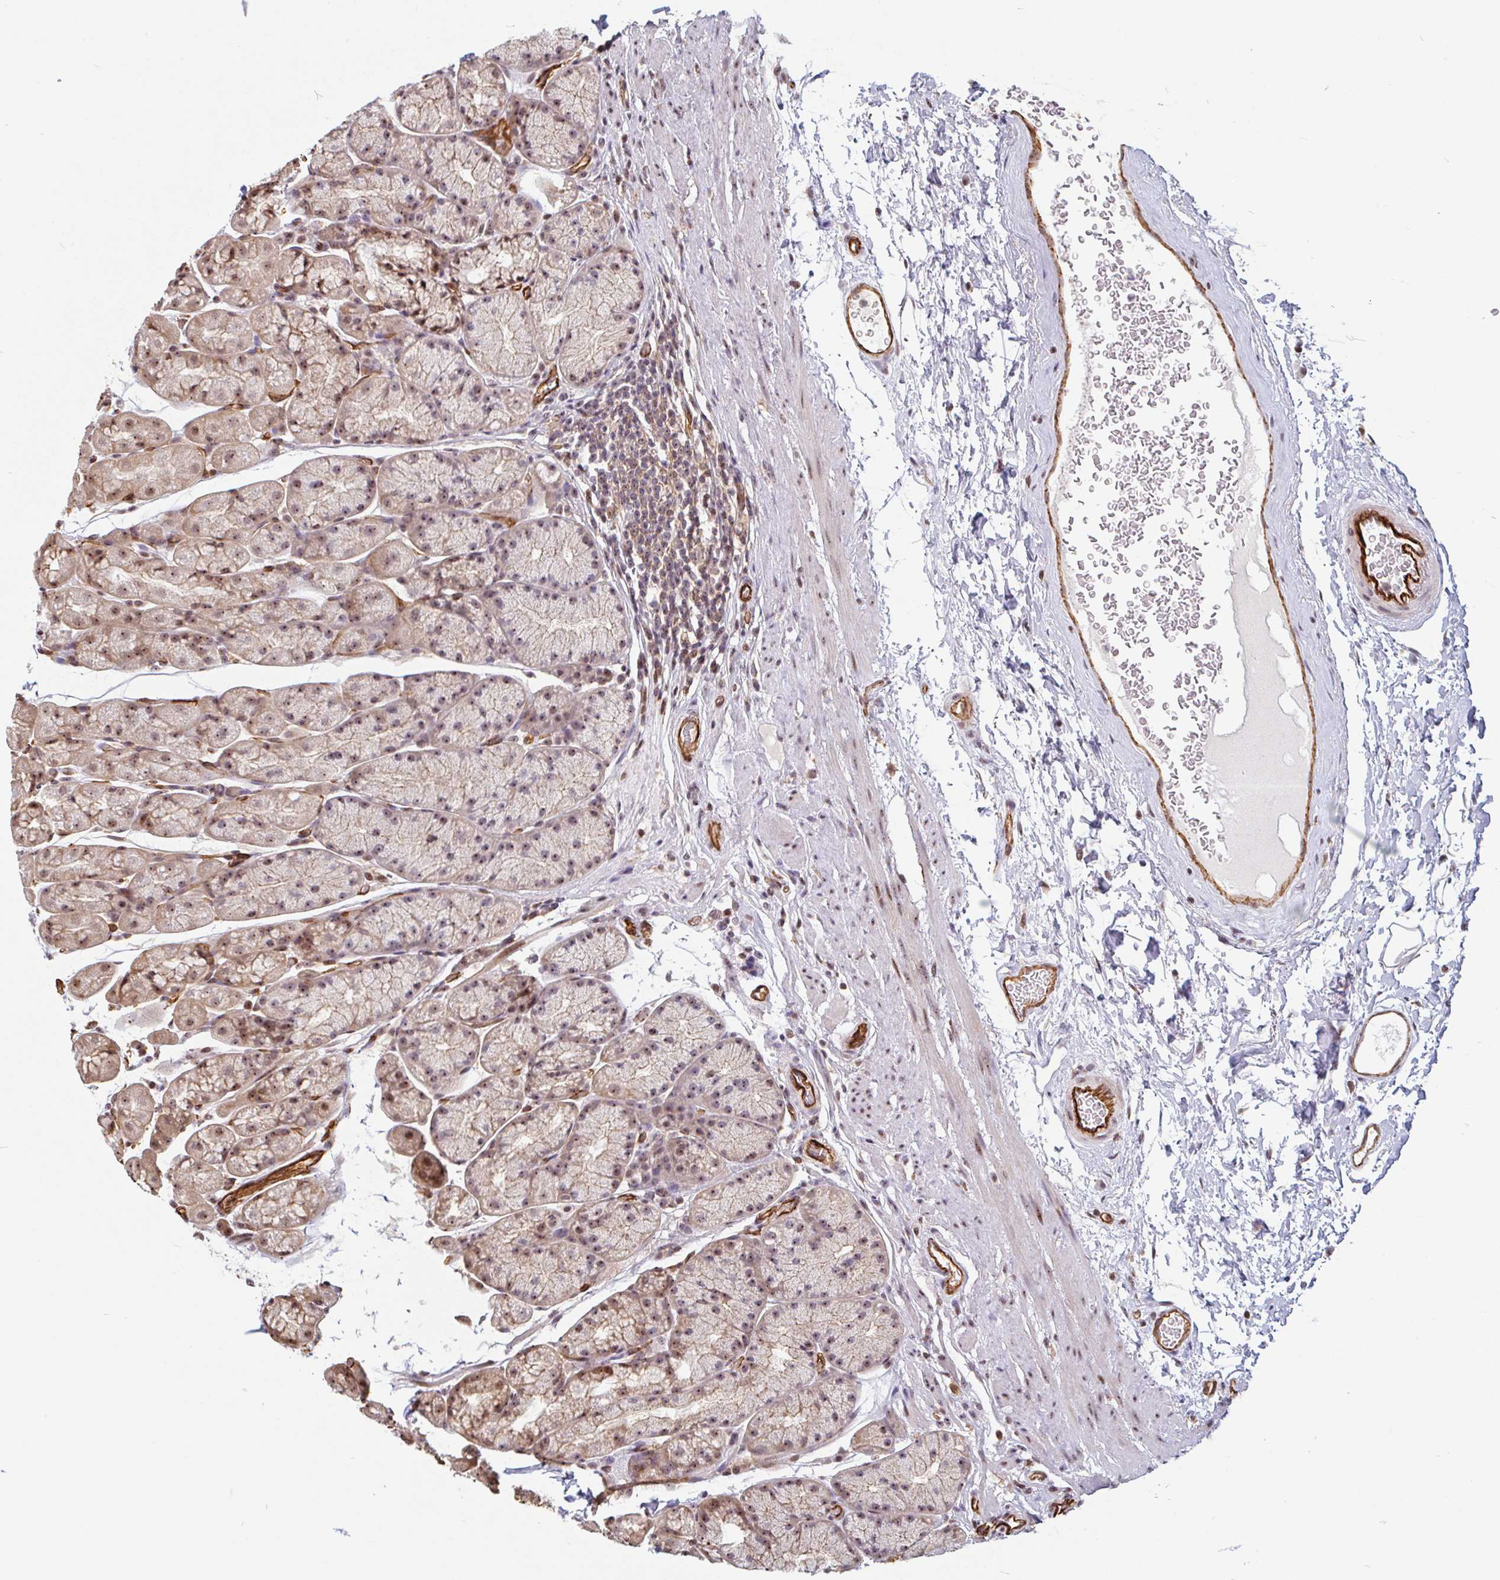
{"staining": {"intensity": "moderate", "quantity": ">75%", "location": "cytoplasmic/membranous,nuclear"}, "tissue": "stomach", "cell_type": "Glandular cells", "image_type": "normal", "snomed": [{"axis": "morphology", "description": "Normal tissue, NOS"}, {"axis": "topography", "description": "Stomach, lower"}], "caption": "The micrograph displays immunohistochemical staining of unremarkable stomach. There is moderate cytoplasmic/membranous,nuclear positivity is seen in approximately >75% of glandular cells.", "gene": "ZNF689", "patient": {"sex": "male", "age": 67}}